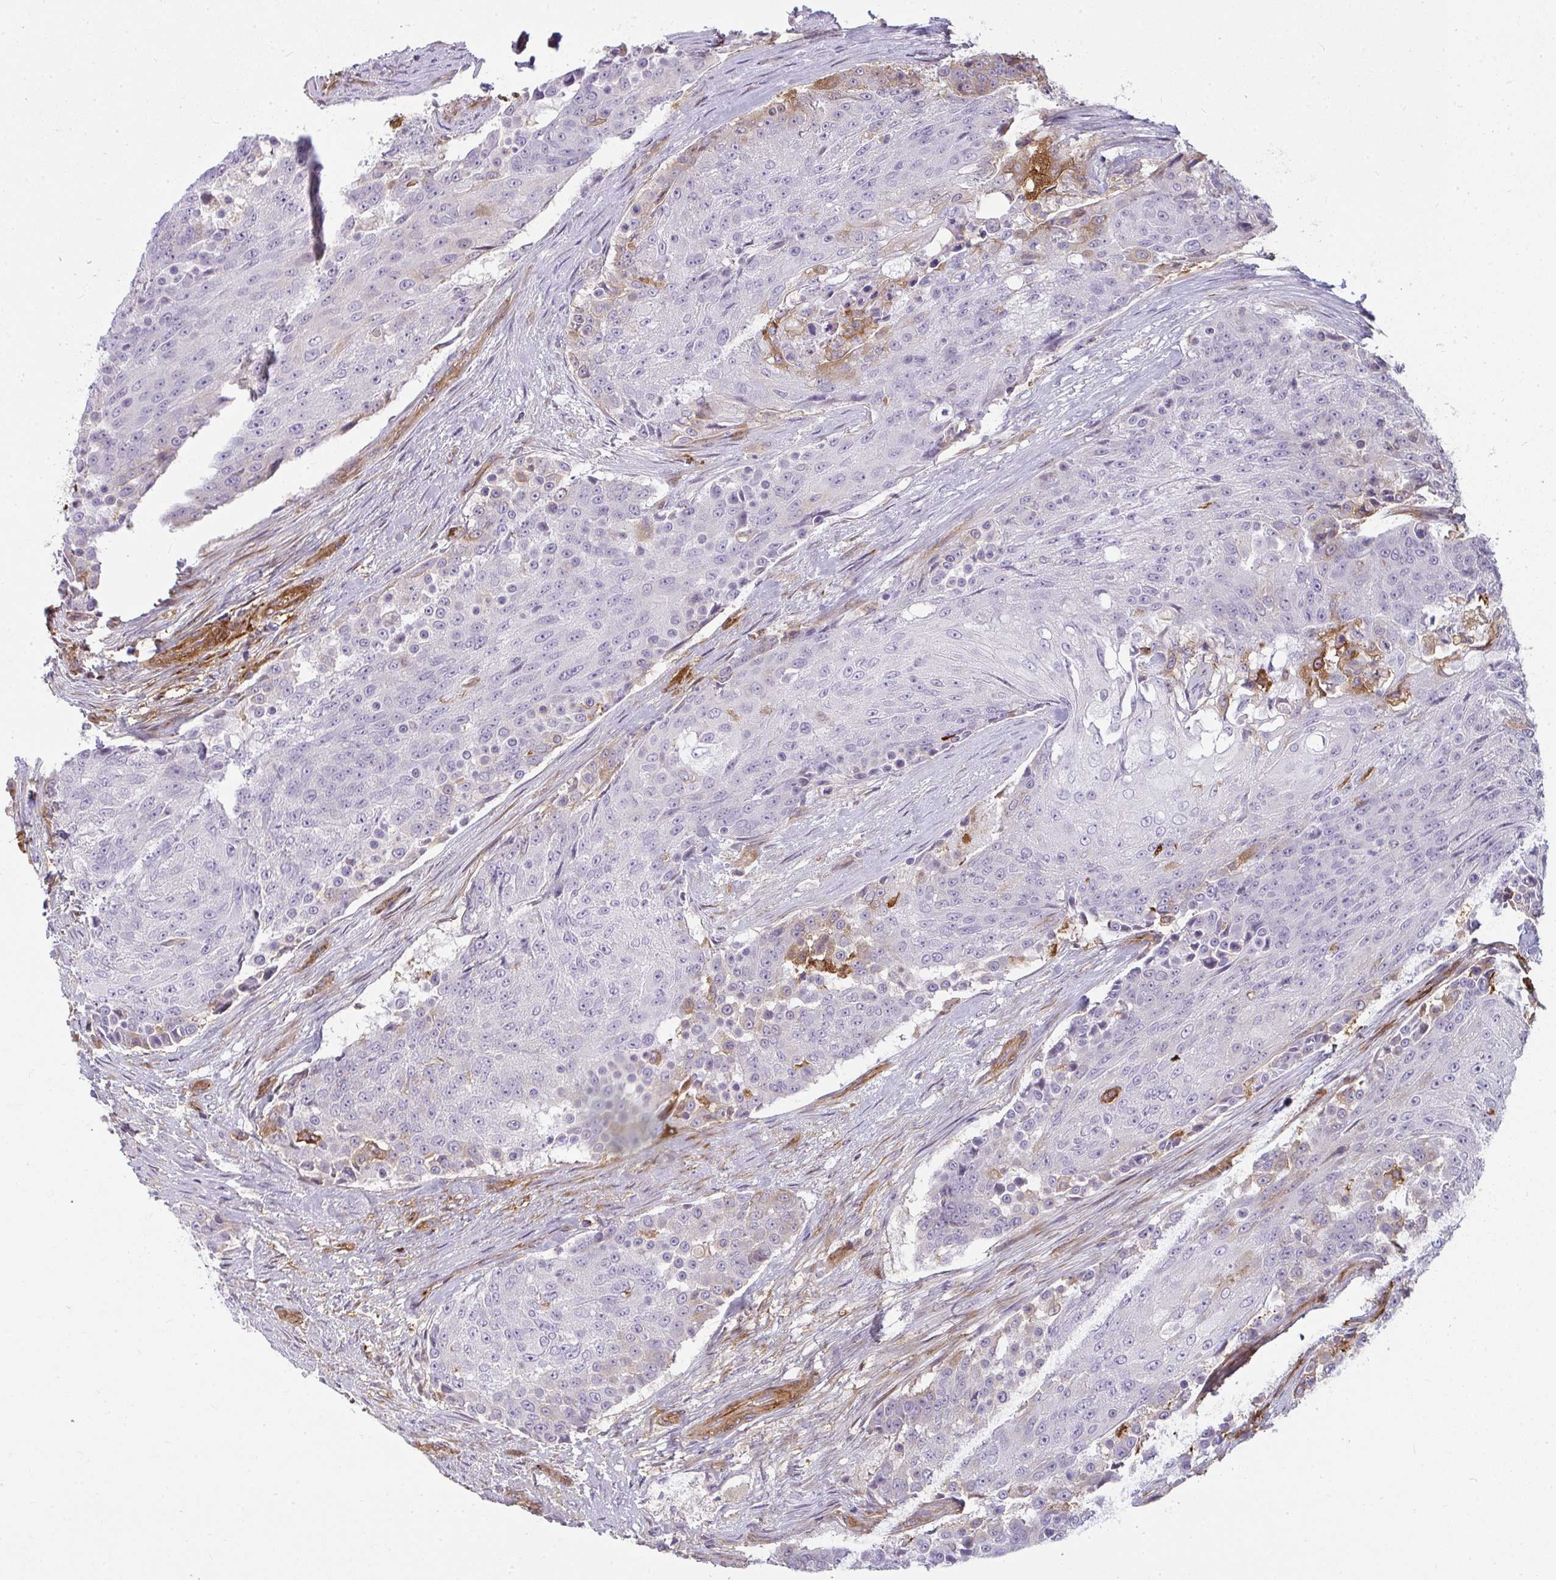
{"staining": {"intensity": "negative", "quantity": "none", "location": "none"}, "tissue": "urothelial cancer", "cell_type": "Tumor cells", "image_type": "cancer", "snomed": [{"axis": "morphology", "description": "Urothelial carcinoma, High grade"}, {"axis": "topography", "description": "Urinary bladder"}], "caption": "The histopathology image demonstrates no staining of tumor cells in high-grade urothelial carcinoma.", "gene": "IFIT3", "patient": {"sex": "female", "age": 63}}